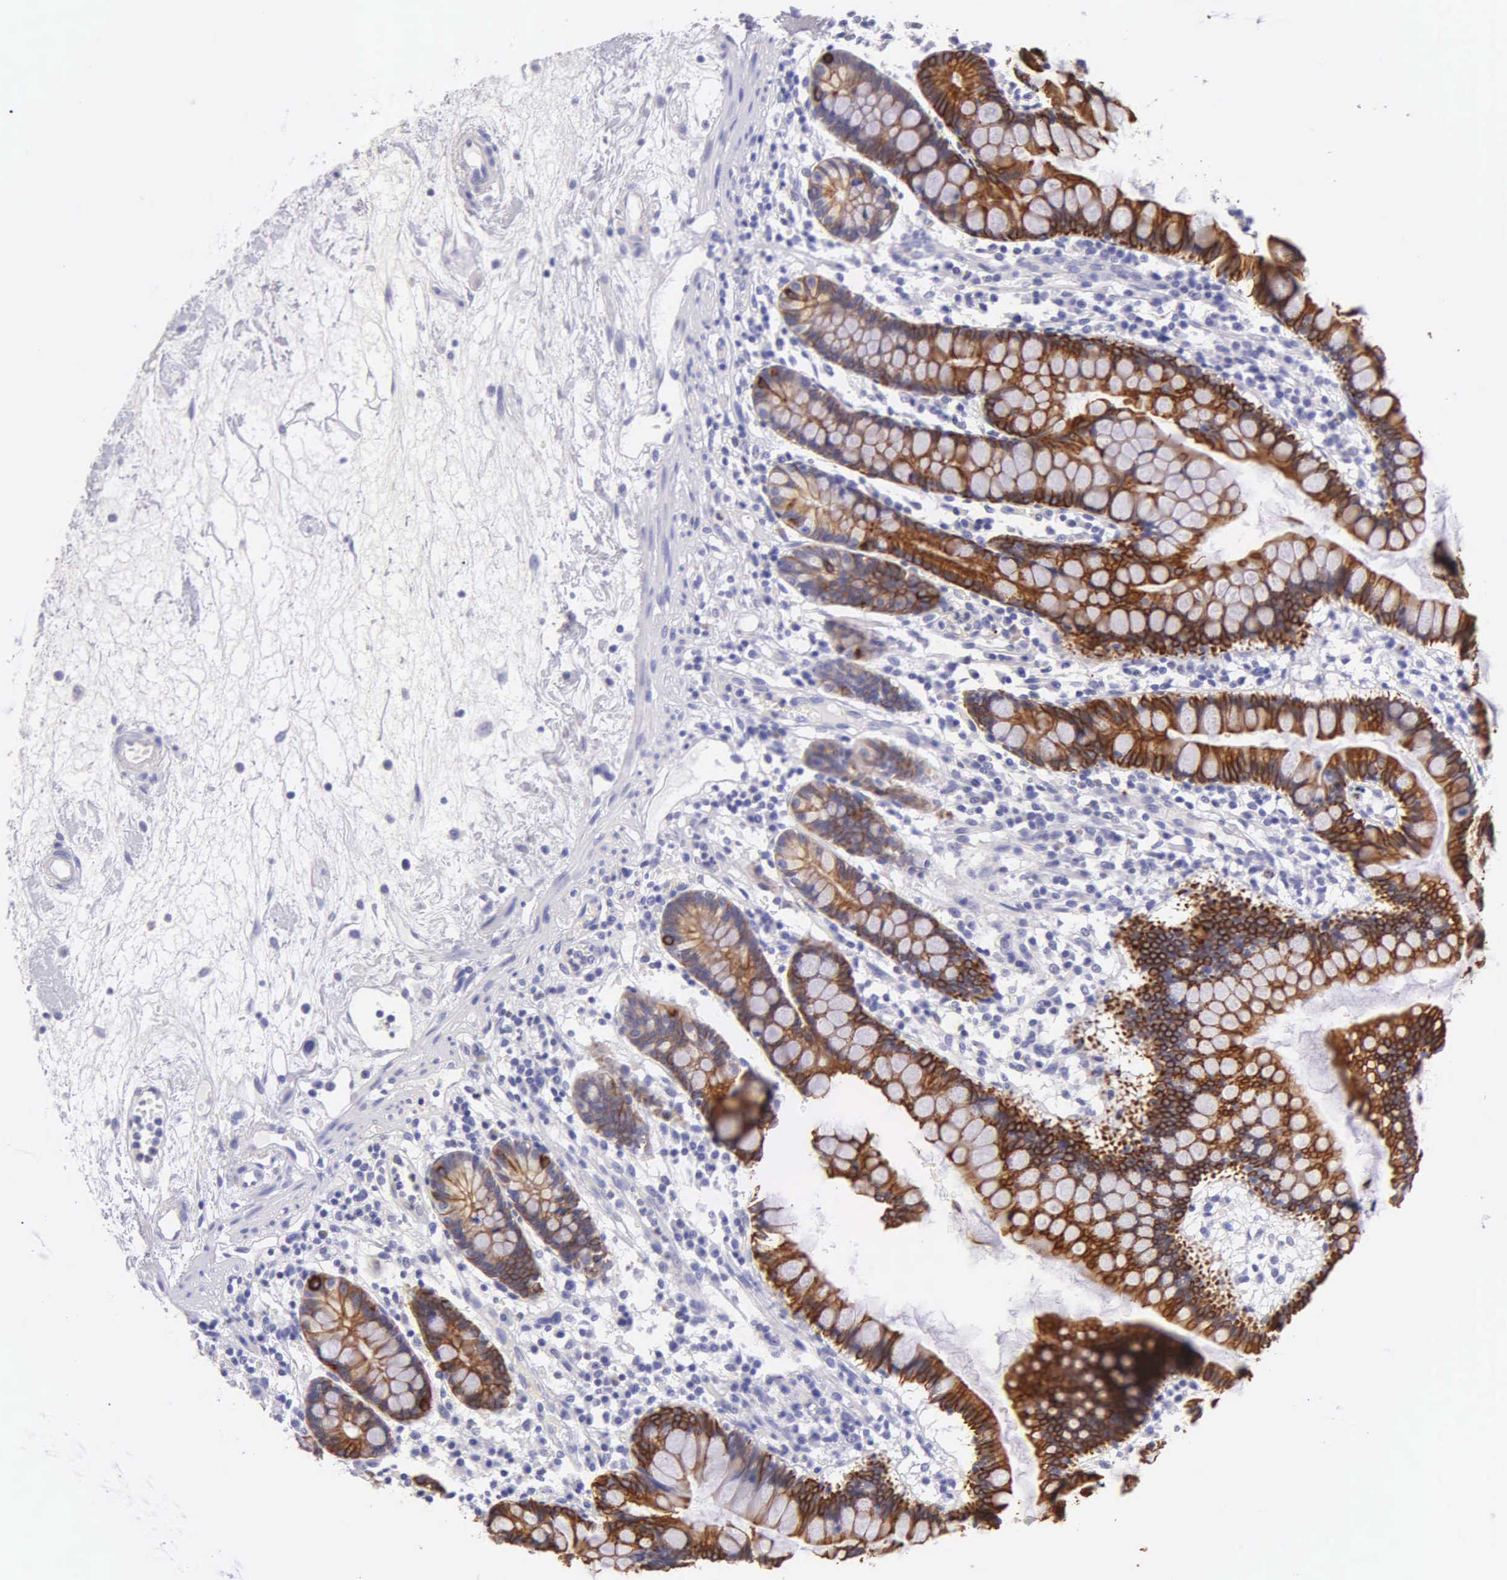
{"staining": {"intensity": "moderate", "quantity": ">75%", "location": "cytoplasmic/membranous"}, "tissue": "small intestine", "cell_type": "Glandular cells", "image_type": "normal", "snomed": [{"axis": "morphology", "description": "Normal tissue, NOS"}, {"axis": "topography", "description": "Small intestine"}], "caption": "Immunohistochemistry image of benign small intestine: small intestine stained using IHC reveals medium levels of moderate protein expression localized specifically in the cytoplasmic/membranous of glandular cells, appearing as a cytoplasmic/membranous brown color.", "gene": "KRT14", "patient": {"sex": "female", "age": 51}}